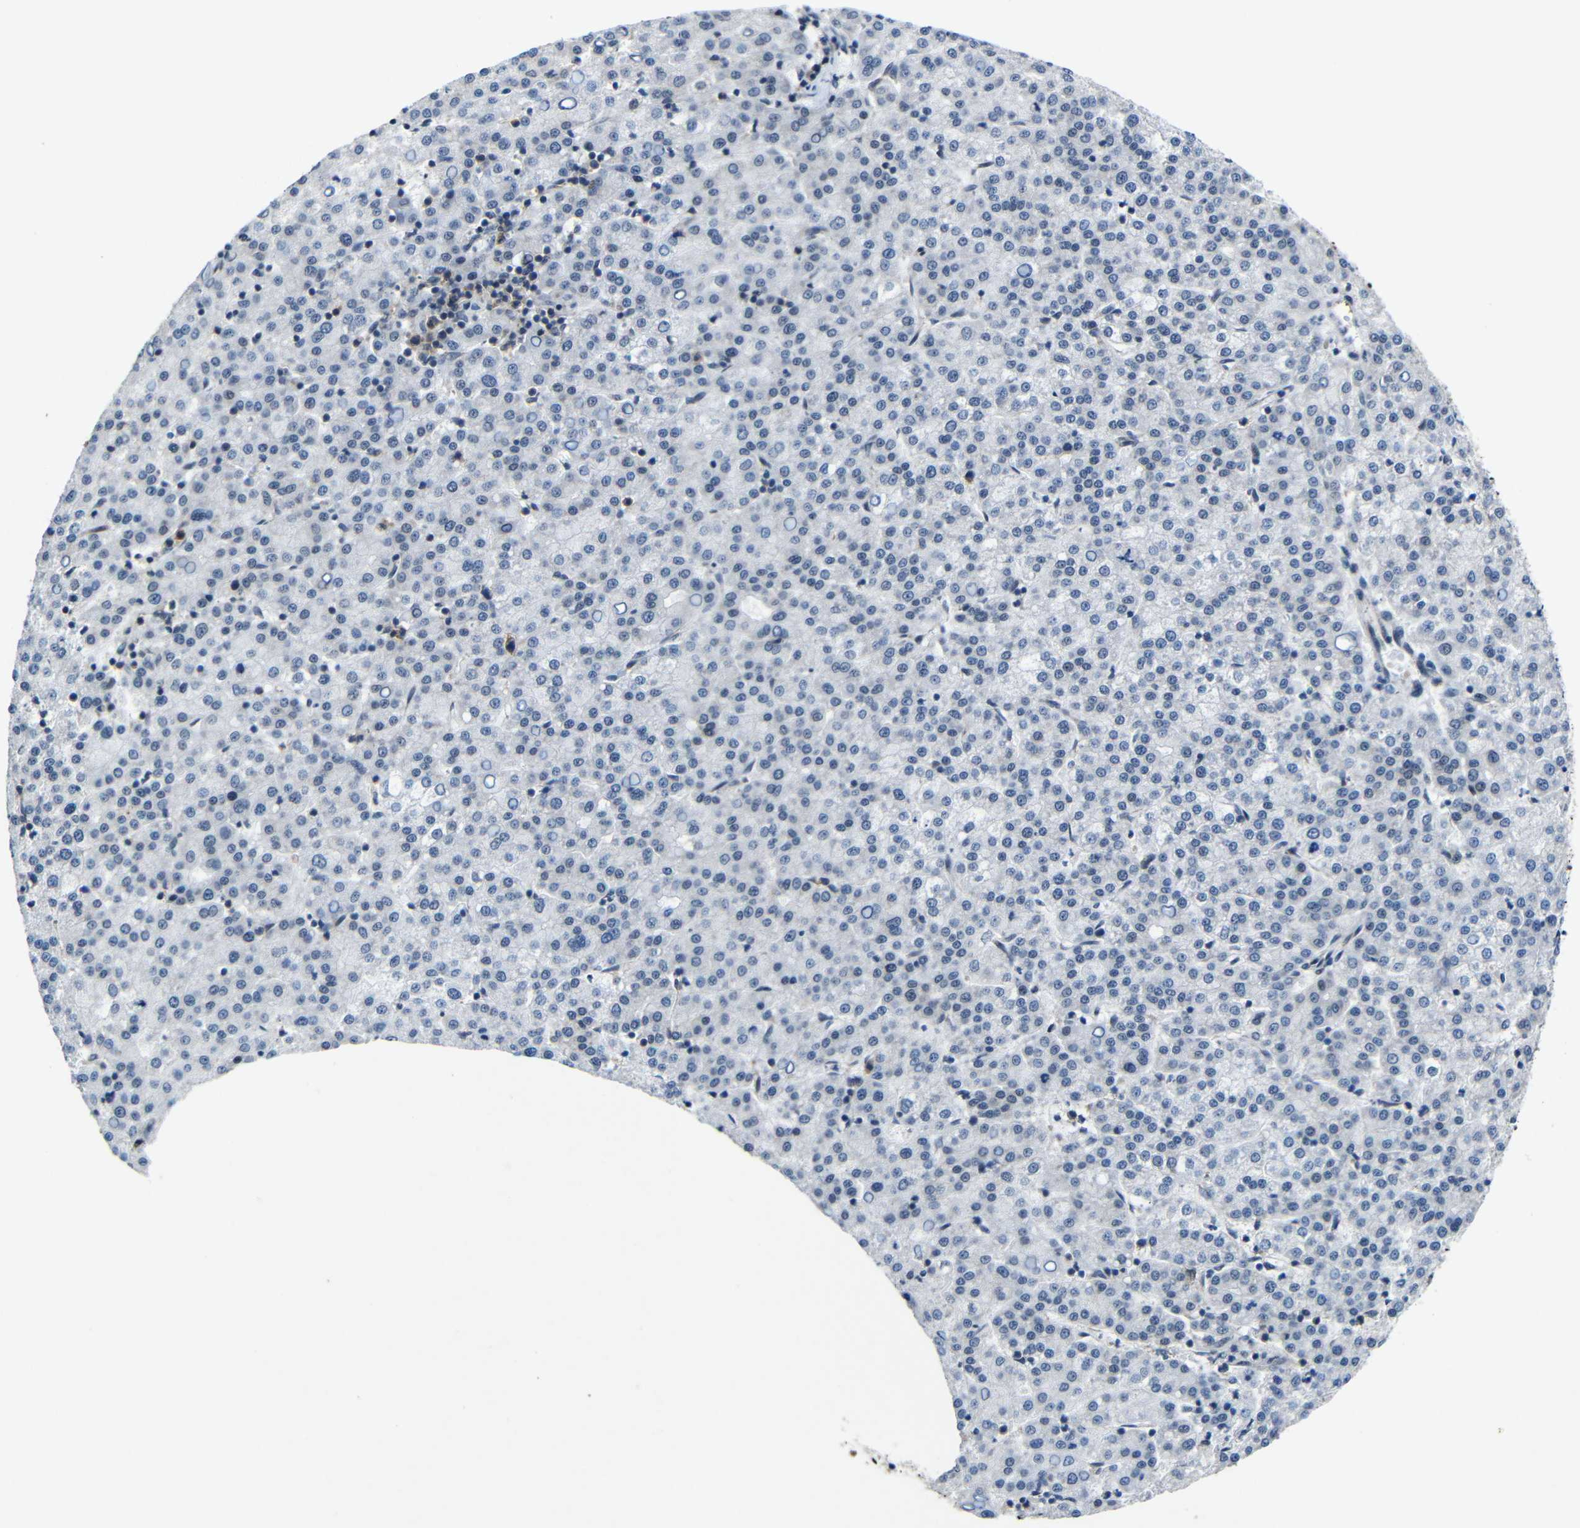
{"staining": {"intensity": "negative", "quantity": "none", "location": "none"}, "tissue": "liver cancer", "cell_type": "Tumor cells", "image_type": "cancer", "snomed": [{"axis": "morphology", "description": "Carcinoma, Hepatocellular, NOS"}, {"axis": "topography", "description": "Liver"}], "caption": "A high-resolution histopathology image shows IHC staining of liver cancer, which displays no significant expression in tumor cells.", "gene": "PTBP1", "patient": {"sex": "female", "age": 58}}